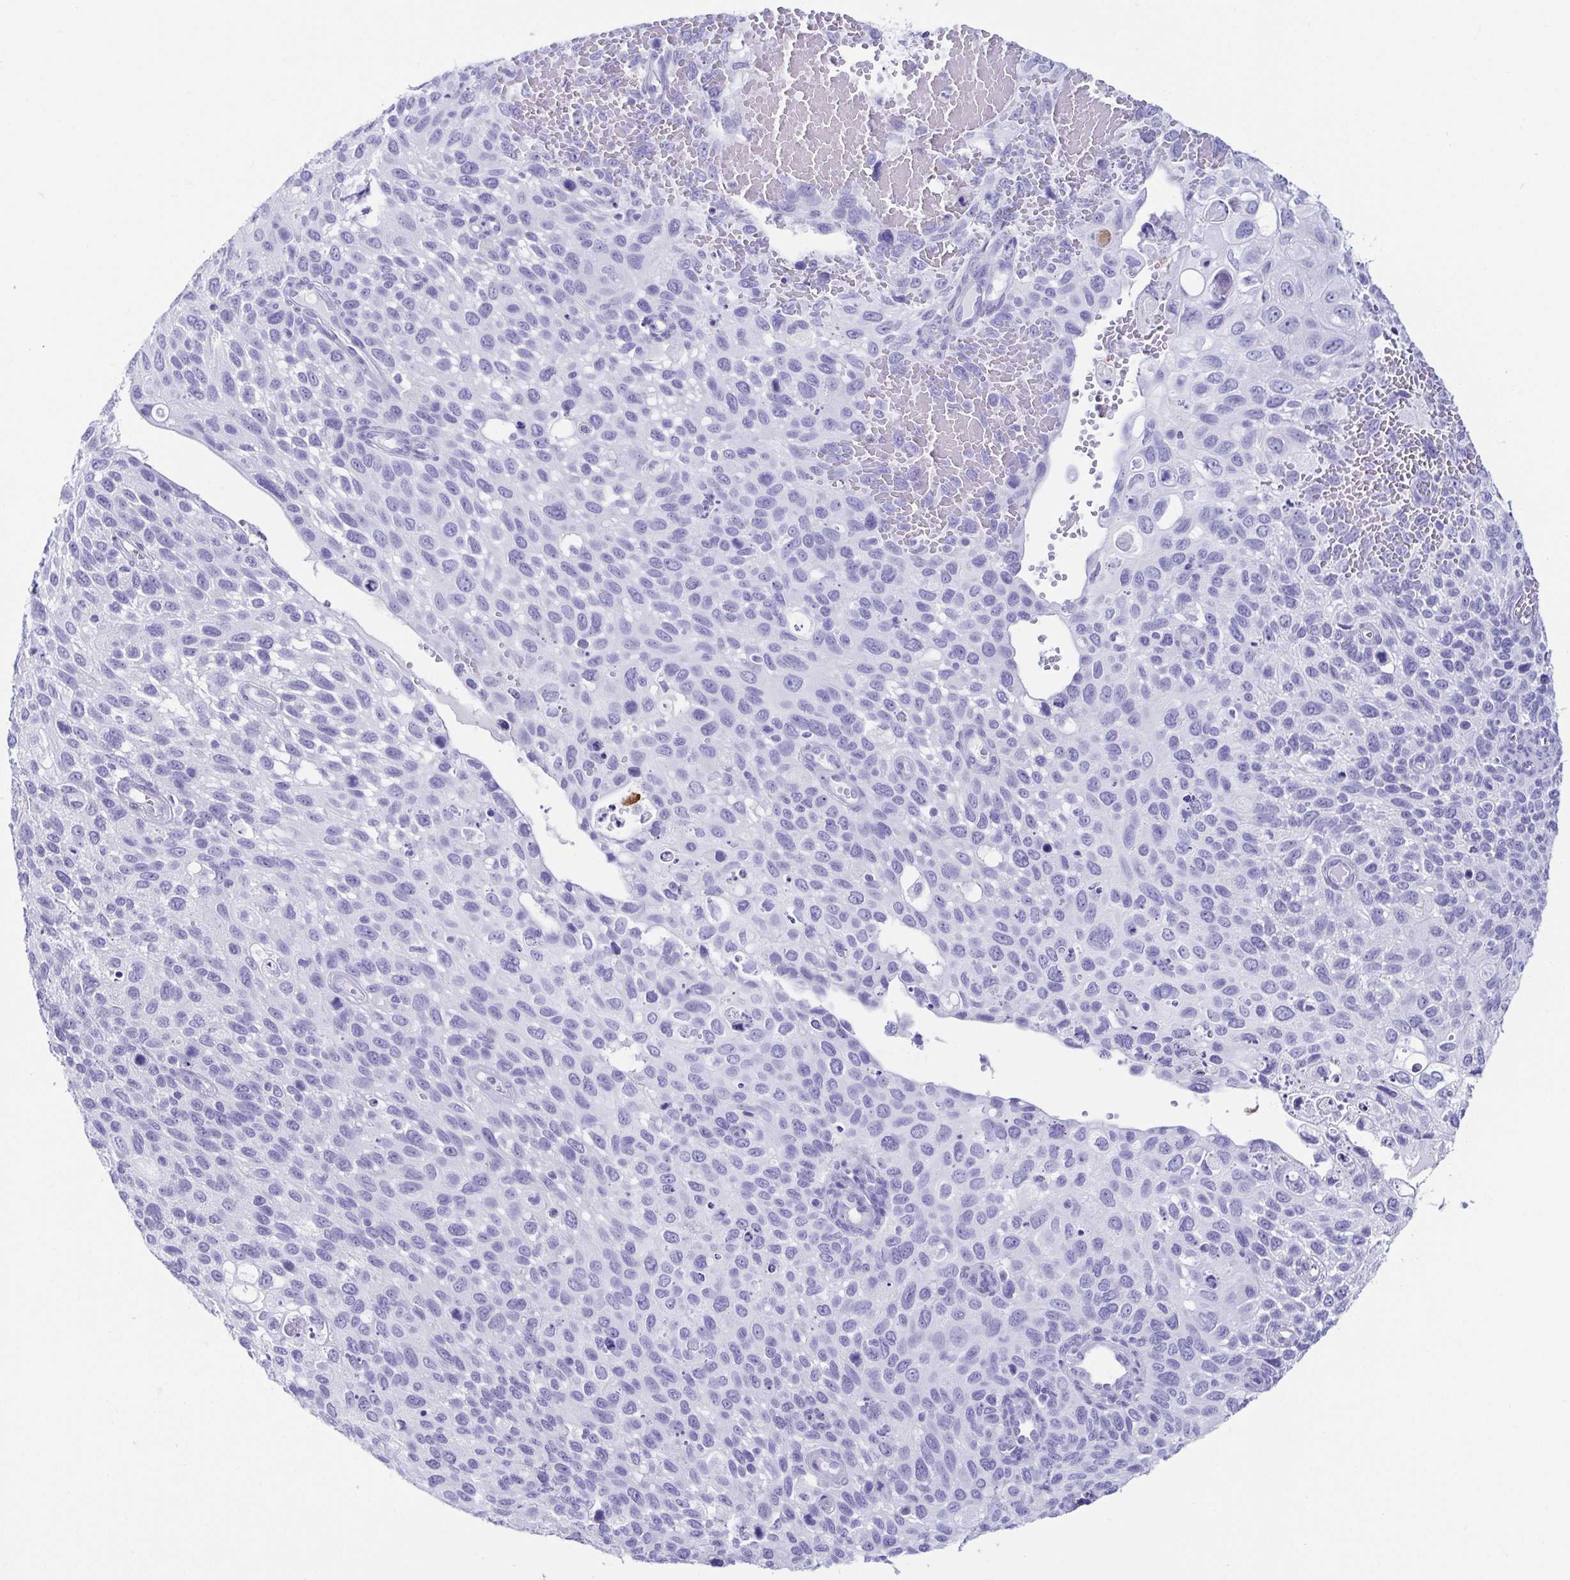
{"staining": {"intensity": "negative", "quantity": "none", "location": "none"}, "tissue": "cervical cancer", "cell_type": "Tumor cells", "image_type": "cancer", "snomed": [{"axis": "morphology", "description": "Squamous cell carcinoma, NOS"}, {"axis": "topography", "description": "Cervix"}], "caption": "Protein analysis of cervical cancer (squamous cell carcinoma) reveals no significant positivity in tumor cells. (DAB (3,3'-diaminobenzidine) IHC with hematoxylin counter stain).", "gene": "CD164L2", "patient": {"sex": "female", "age": 70}}